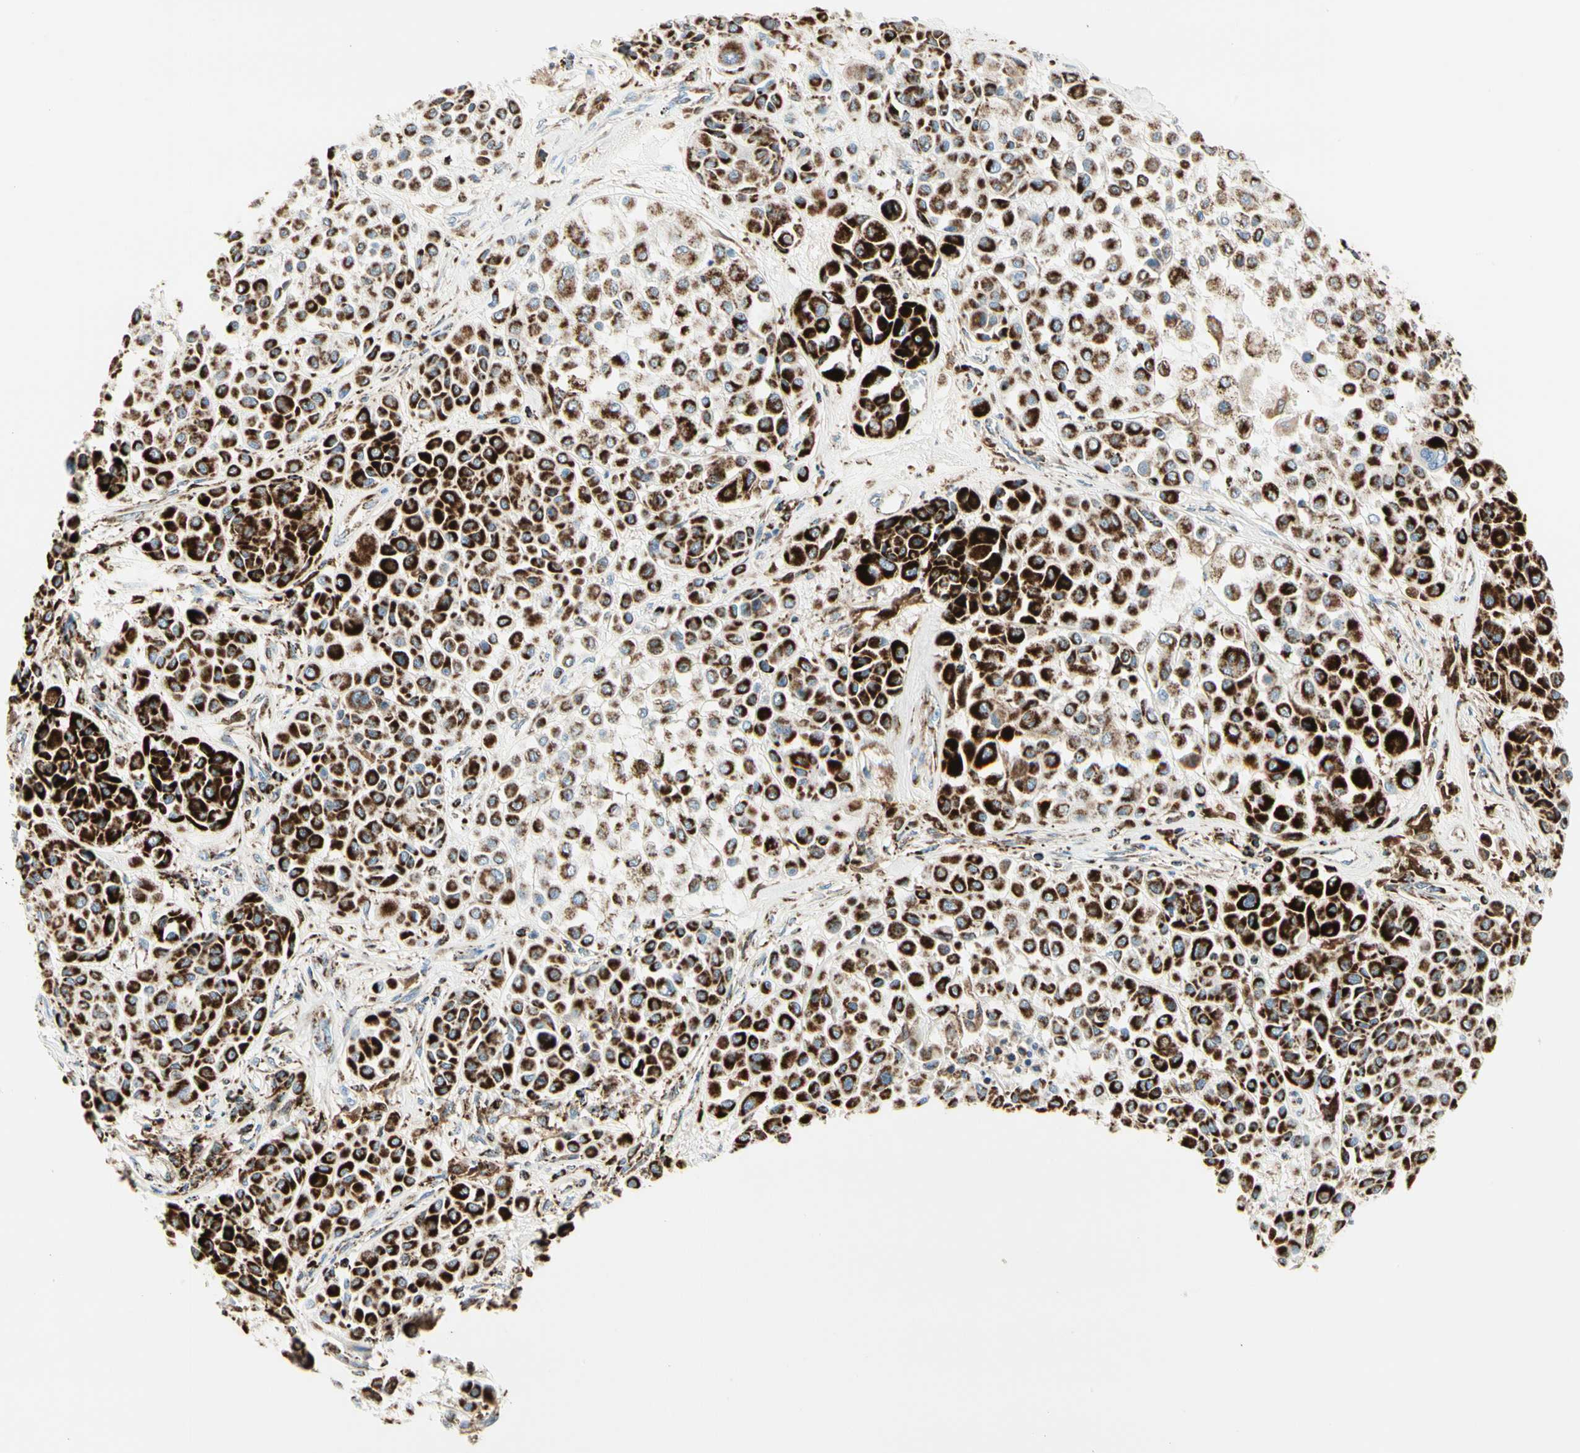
{"staining": {"intensity": "strong", "quantity": ">75%", "location": "cytoplasmic/membranous"}, "tissue": "melanoma", "cell_type": "Tumor cells", "image_type": "cancer", "snomed": [{"axis": "morphology", "description": "Malignant melanoma, Metastatic site"}, {"axis": "topography", "description": "Soft tissue"}], "caption": "This is a photomicrograph of IHC staining of malignant melanoma (metastatic site), which shows strong expression in the cytoplasmic/membranous of tumor cells.", "gene": "ME2", "patient": {"sex": "male", "age": 41}}